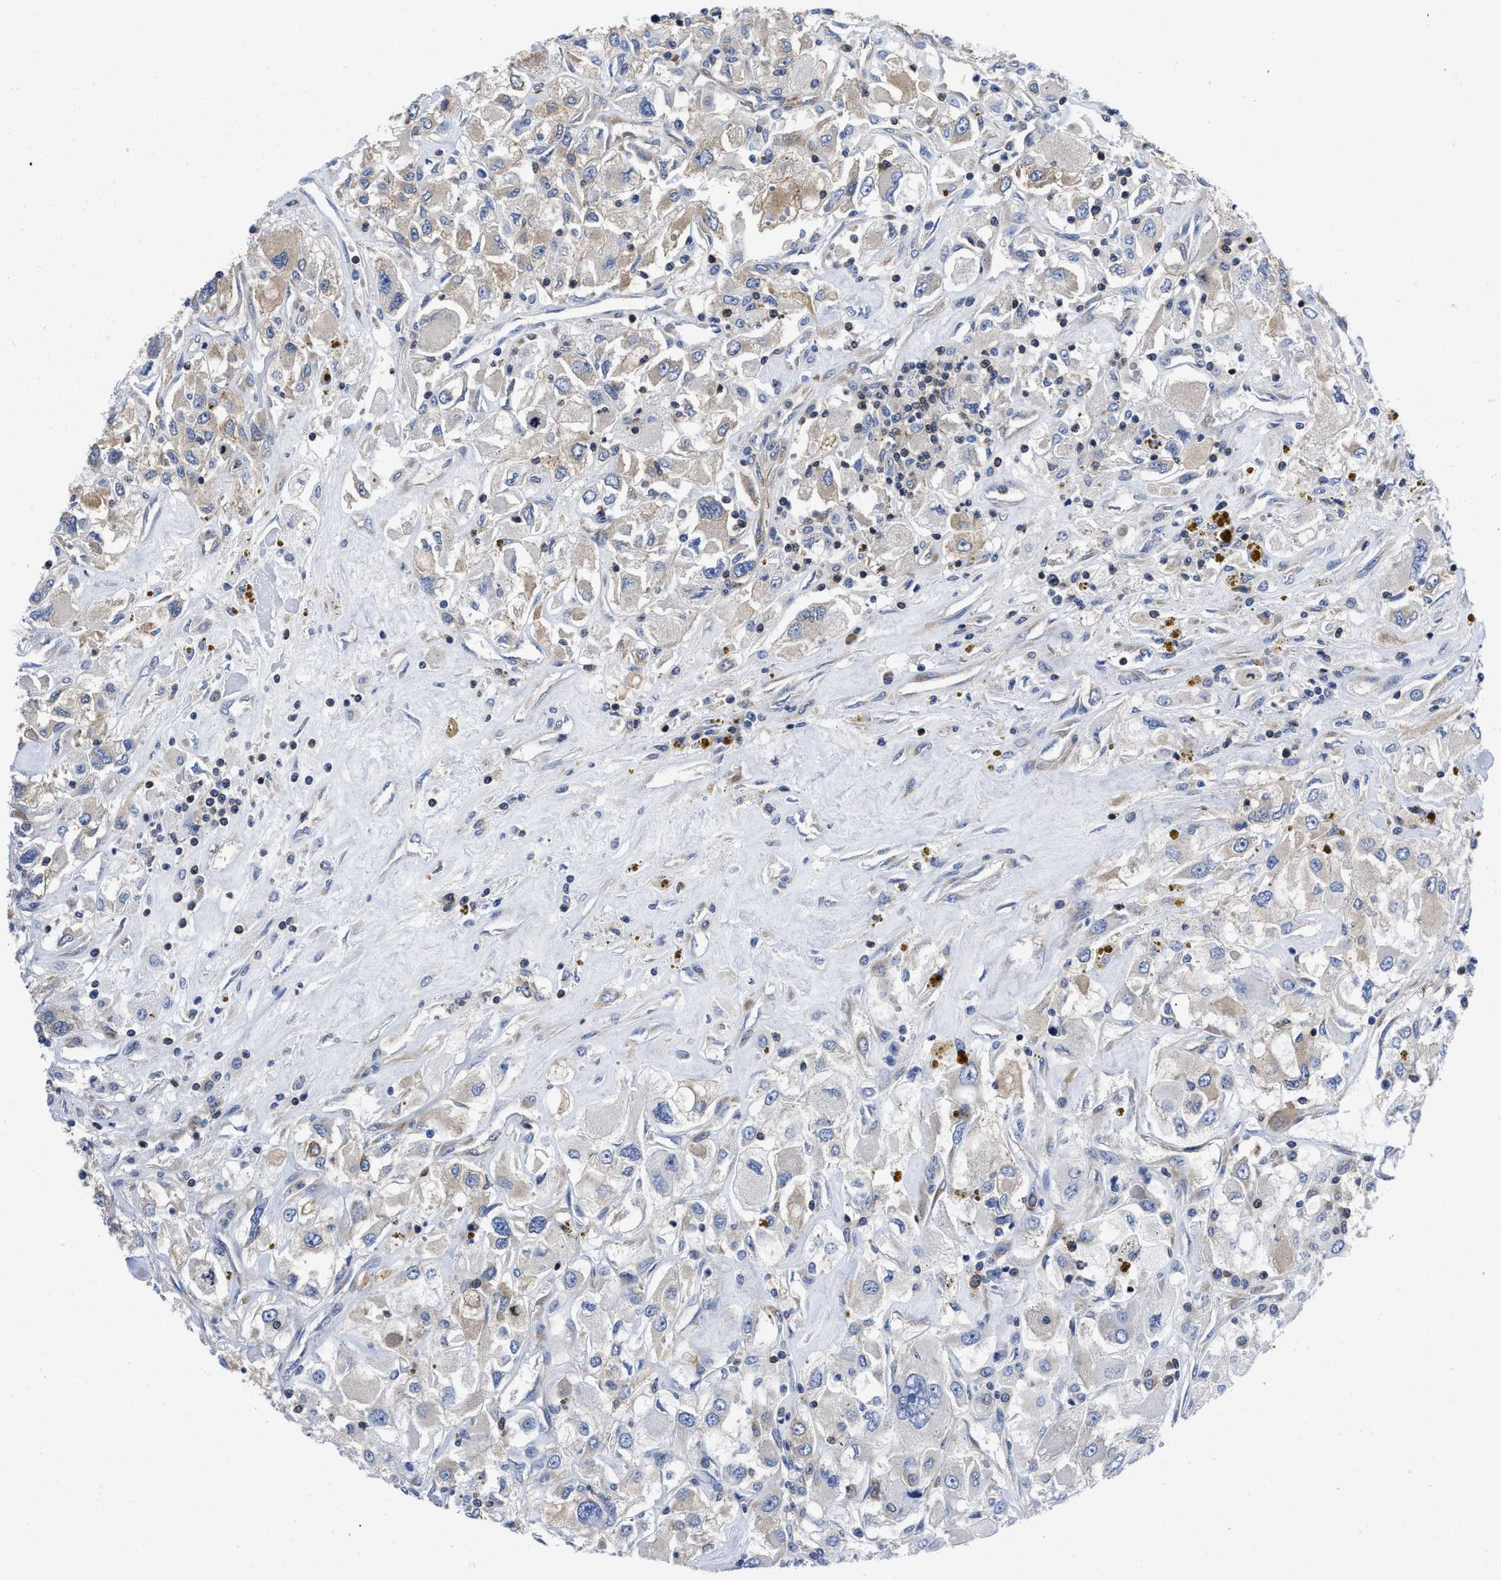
{"staining": {"intensity": "weak", "quantity": "<25%", "location": "cytoplasmic/membranous"}, "tissue": "renal cancer", "cell_type": "Tumor cells", "image_type": "cancer", "snomed": [{"axis": "morphology", "description": "Adenocarcinoma, NOS"}, {"axis": "topography", "description": "Kidney"}], "caption": "DAB (3,3'-diaminobenzidine) immunohistochemical staining of renal cancer displays no significant expression in tumor cells.", "gene": "YARS1", "patient": {"sex": "female", "age": 52}}